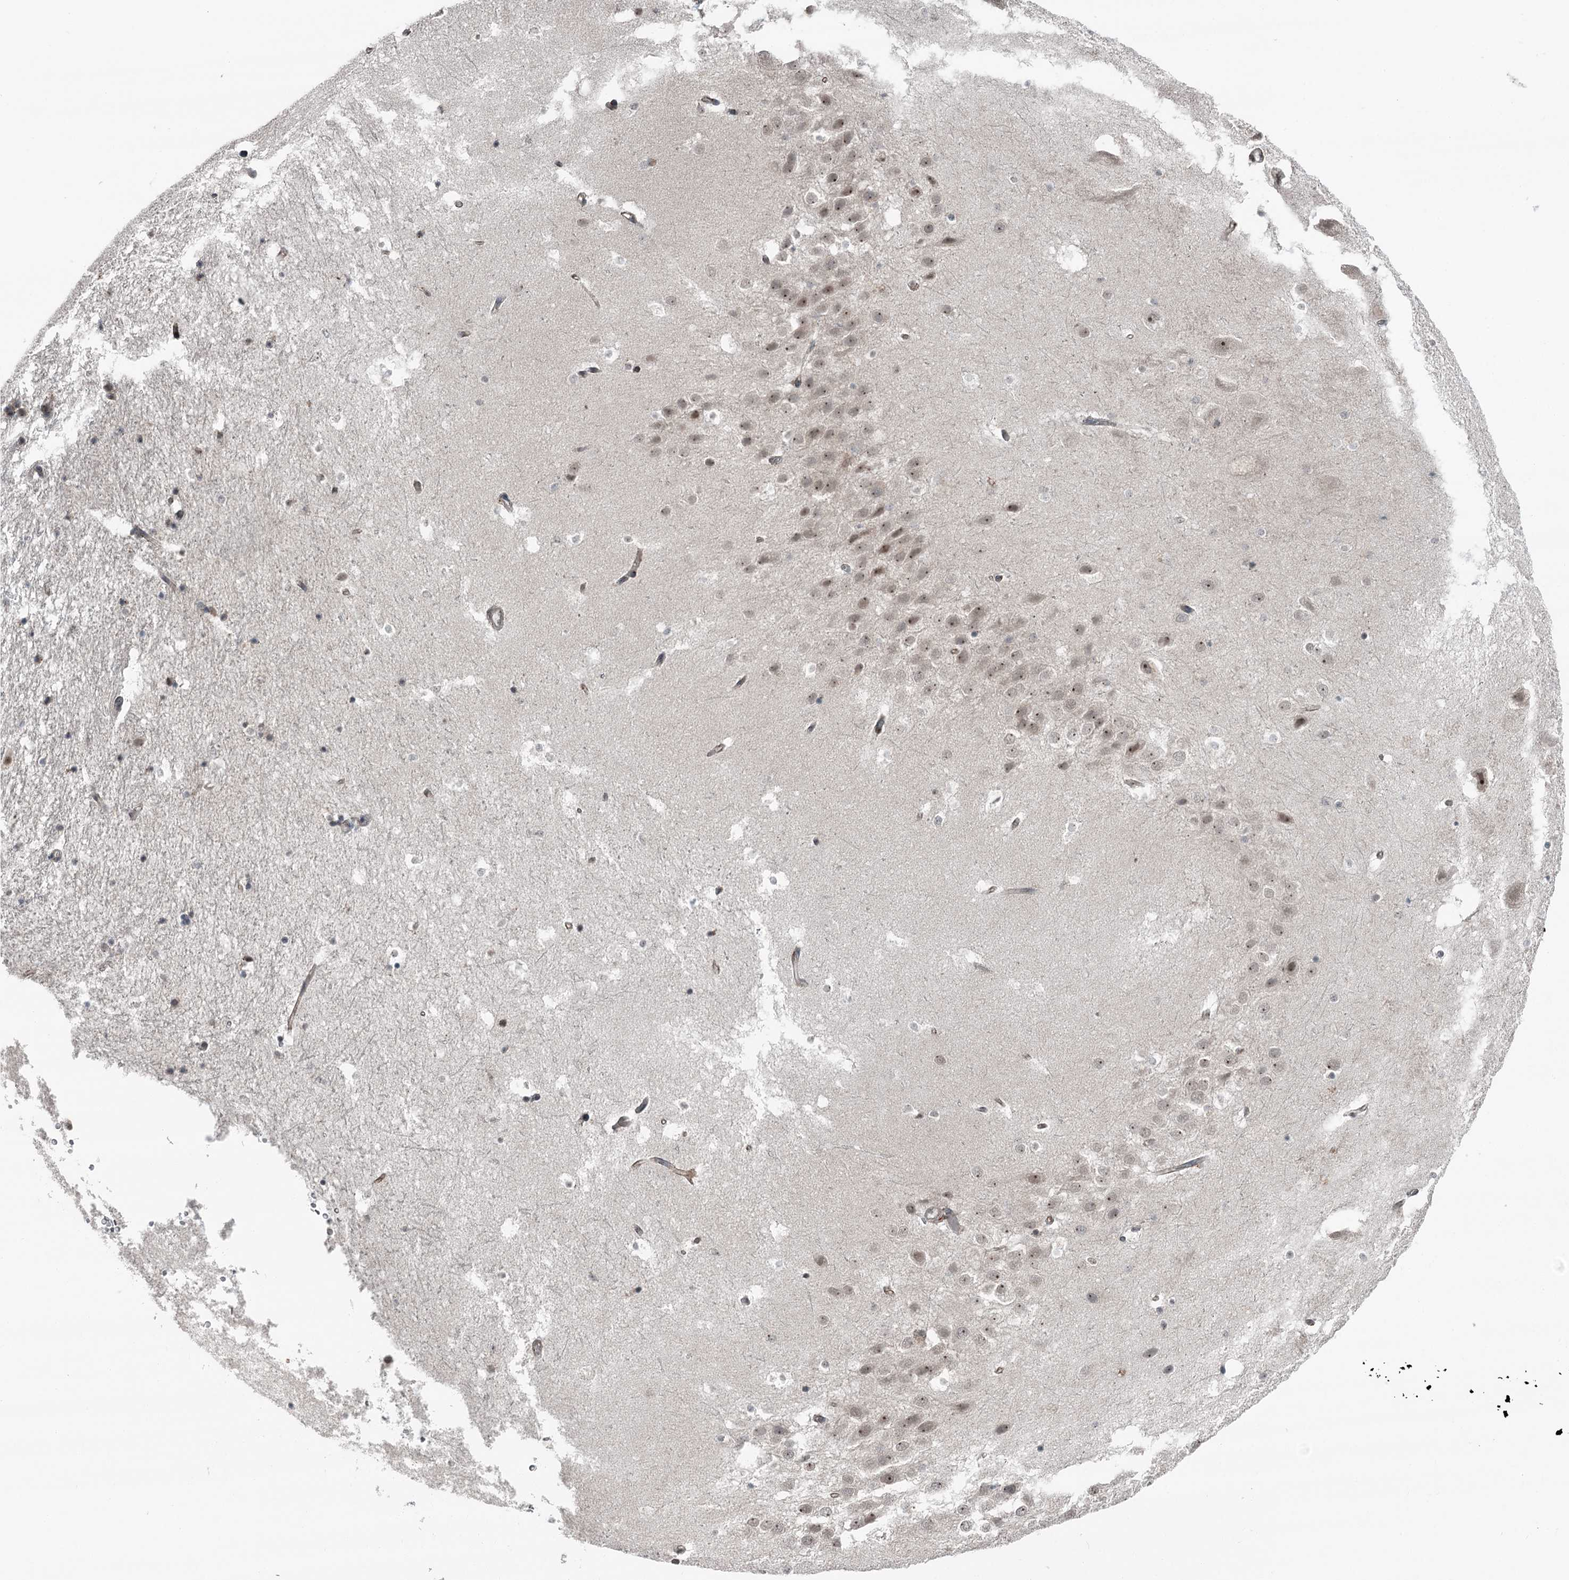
{"staining": {"intensity": "weak", "quantity": "<25%", "location": "nuclear"}, "tissue": "hippocampus", "cell_type": "Glial cells", "image_type": "normal", "snomed": [{"axis": "morphology", "description": "Normal tissue, NOS"}, {"axis": "topography", "description": "Hippocampus"}], "caption": "IHC of unremarkable human hippocampus displays no expression in glial cells. (DAB immunohistochemistry, high magnification).", "gene": "EXOSC1", "patient": {"sex": "female", "age": 52}}